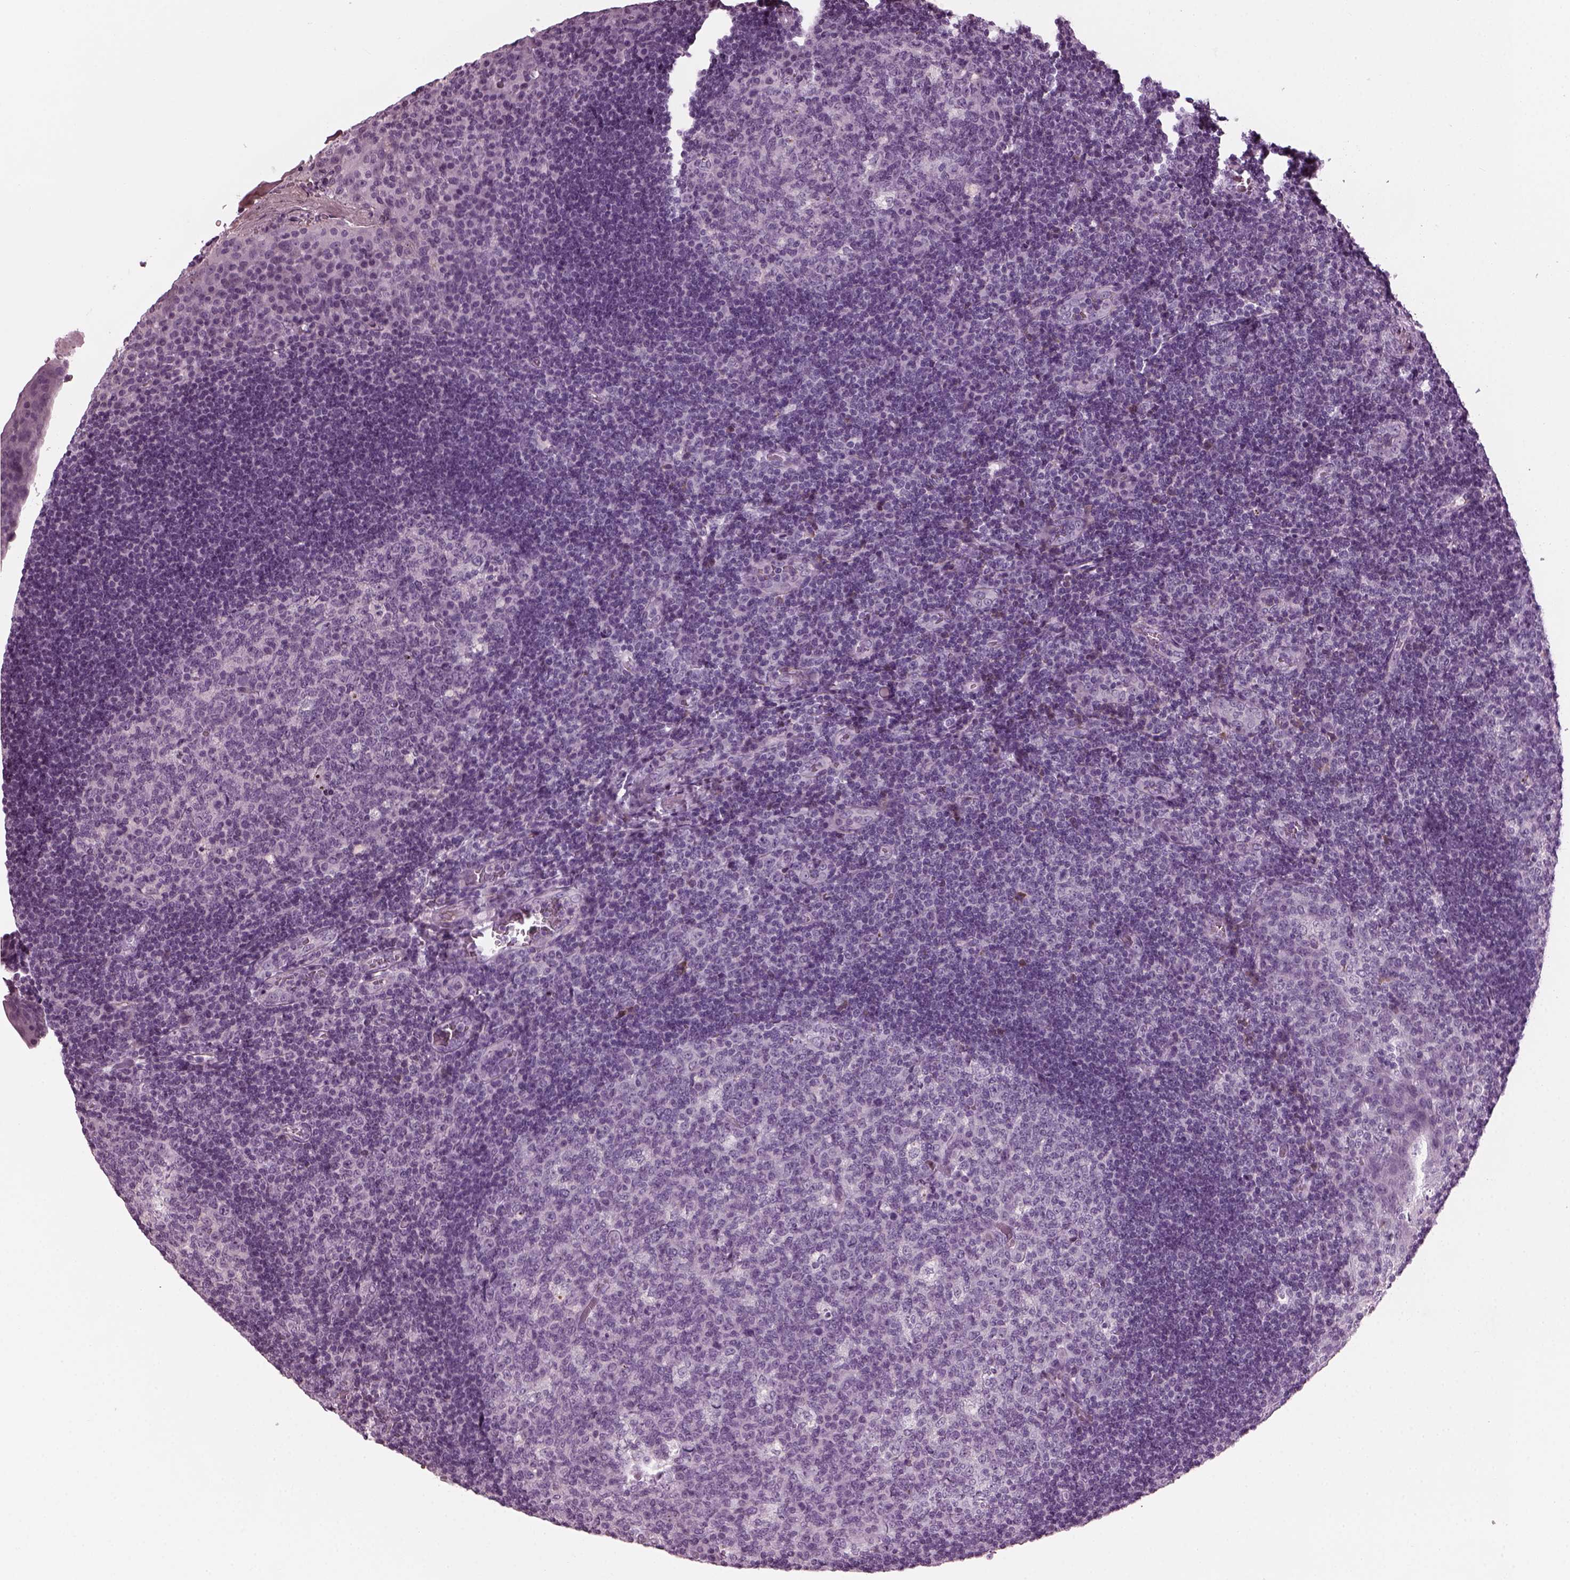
{"staining": {"intensity": "negative", "quantity": "none", "location": "none"}, "tissue": "tonsil", "cell_type": "Germinal center cells", "image_type": "normal", "snomed": [{"axis": "morphology", "description": "Normal tissue, NOS"}, {"axis": "topography", "description": "Tonsil"}], "caption": "A histopathology image of human tonsil is negative for staining in germinal center cells. (Stains: DAB immunohistochemistry with hematoxylin counter stain, Microscopy: brightfield microscopy at high magnification).", "gene": "DPYSL5", "patient": {"sex": "male", "age": 17}}